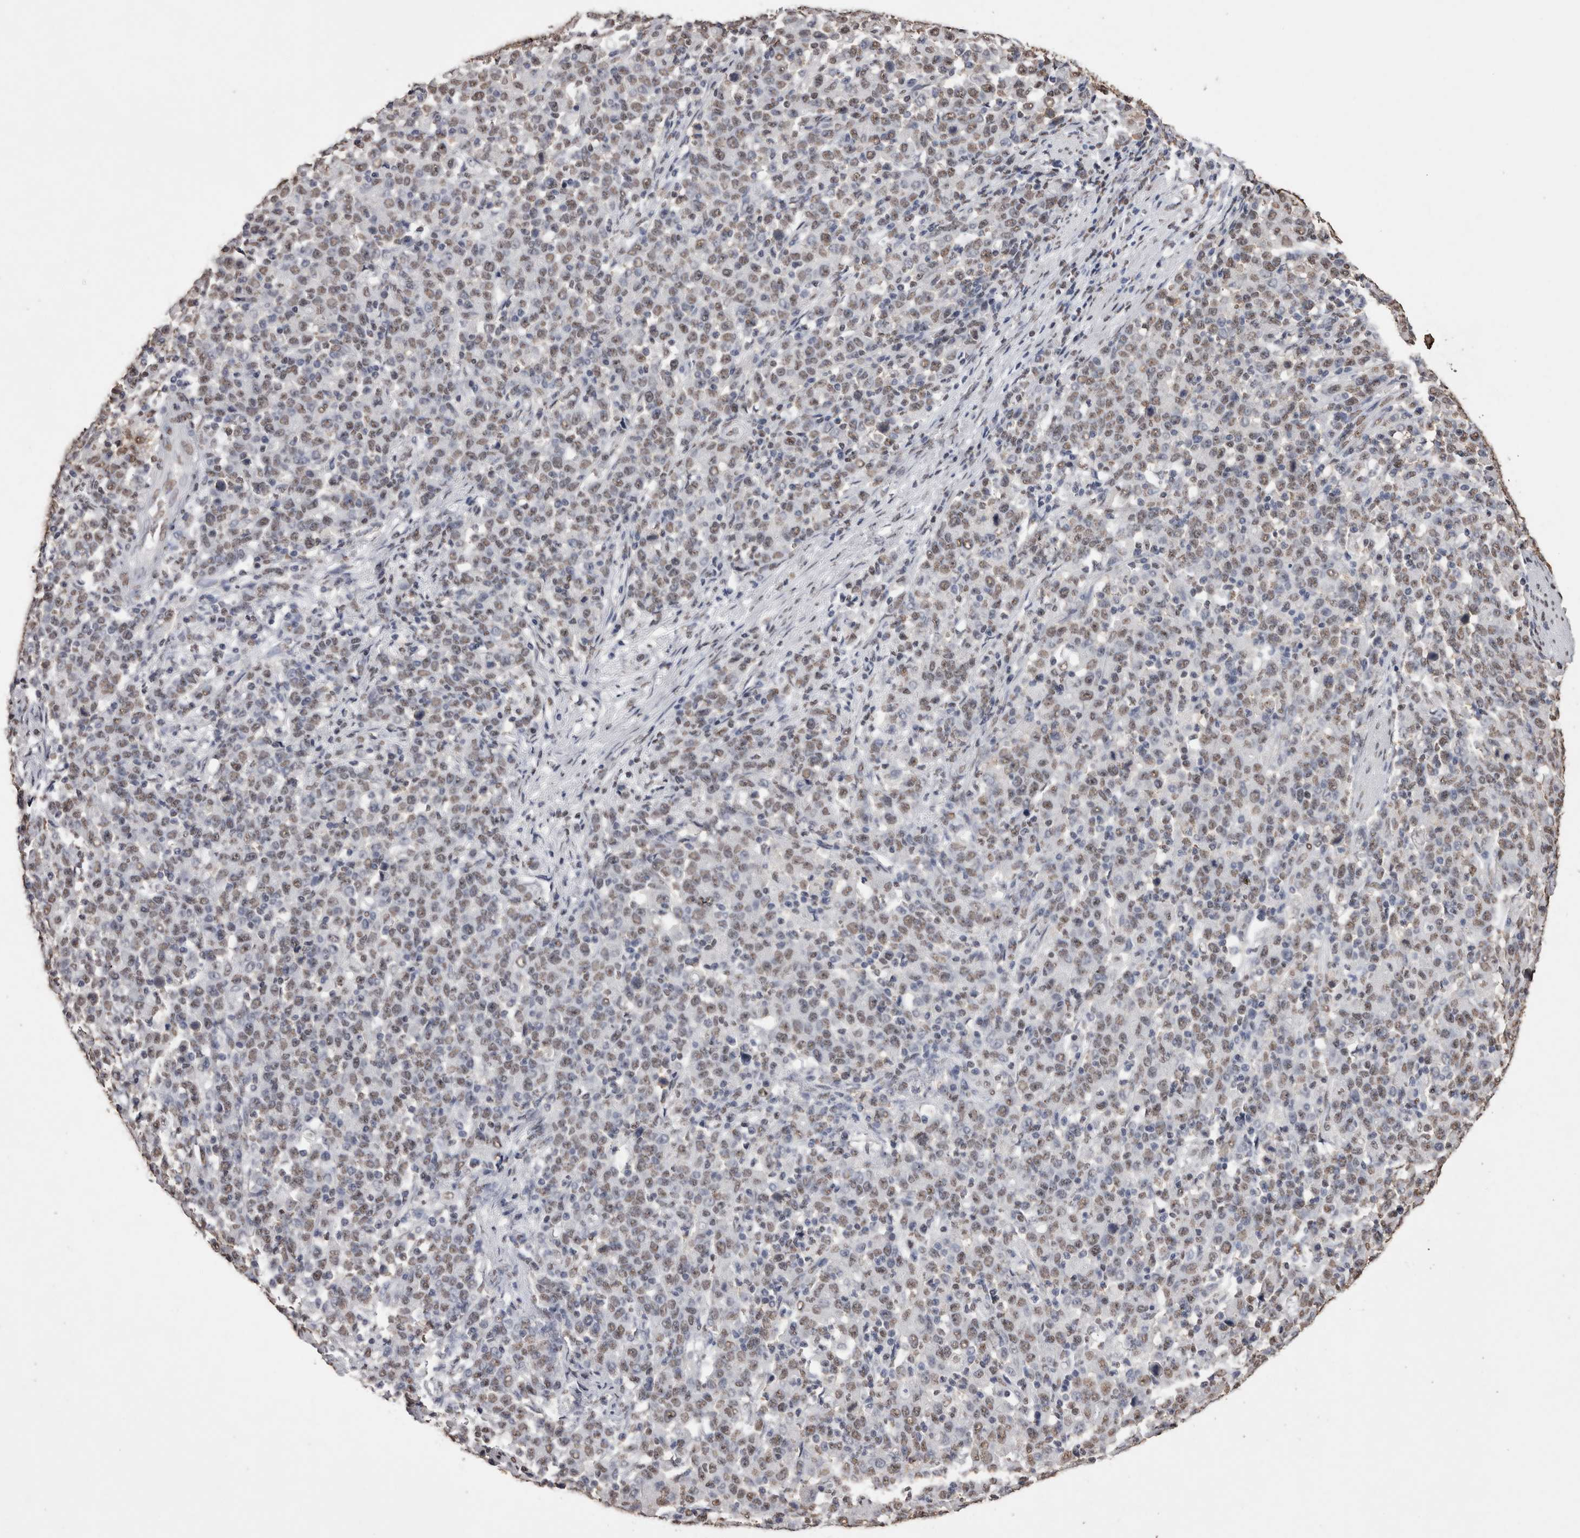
{"staining": {"intensity": "weak", "quantity": "25%-75%", "location": "nuclear"}, "tissue": "stomach cancer", "cell_type": "Tumor cells", "image_type": "cancer", "snomed": [{"axis": "morphology", "description": "Adenocarcinoma, NOS"}, {"axis": "topography", "description": "Stomach, upper"}], "caption": "A histopathology image of human stomach adenocarcinoma stained for a protein shows weak nuclear brown staining in tumor cells.", "gene": "NTHL1", "patient": {"sex": "male", "age": 69}}